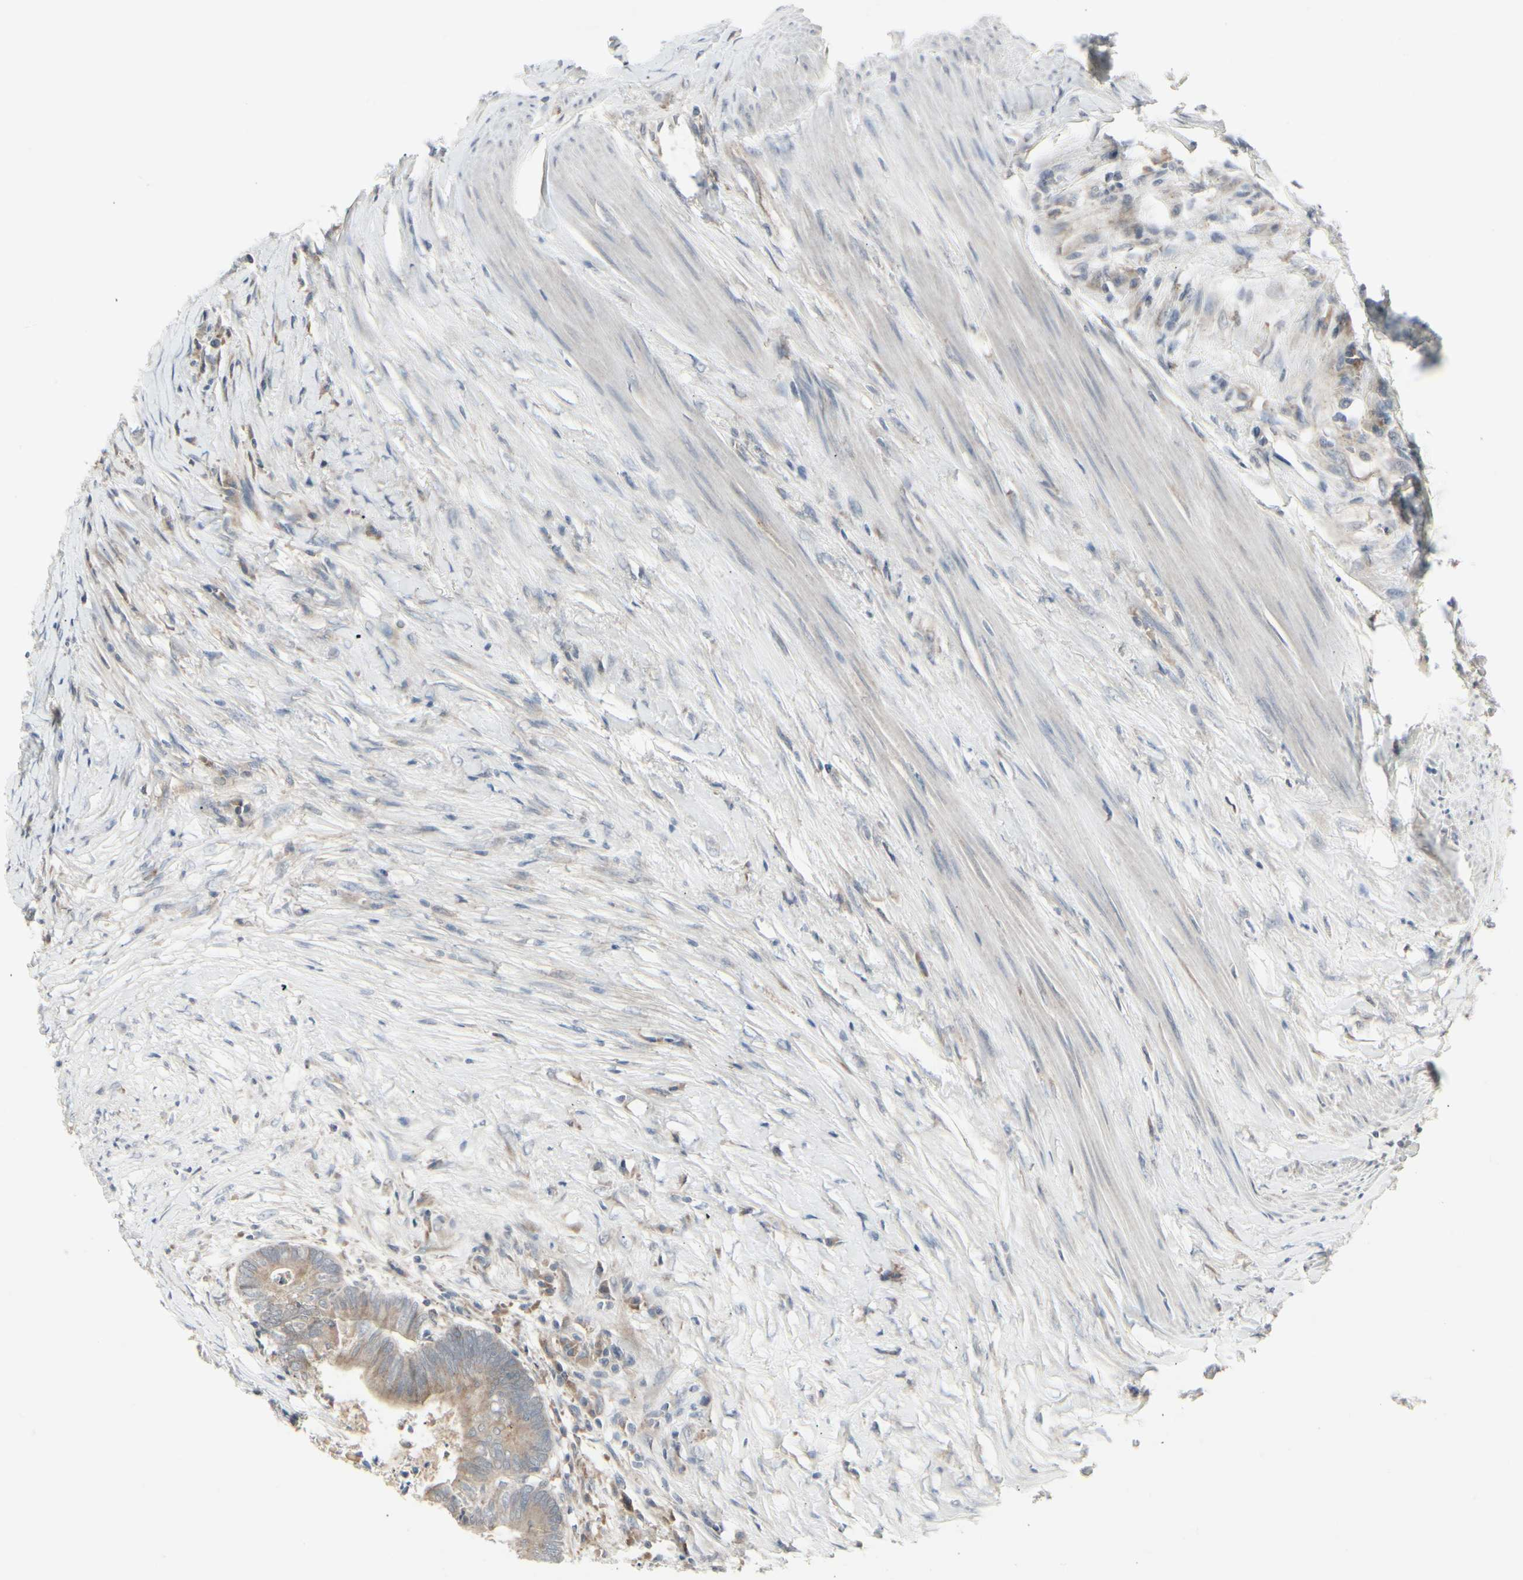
{"staining": {"intensity": "weak", "quantity": ">75%", "location": "cytoplasmic/membranous"}, "tissue": "colorectal cancer", "cell_type": "Tumor cells", "image_type": "cancer", "snomed": [{"axis": "morphology", "description": "Adenocarcinoma, NOS"}, {"axis": "topography", "description": "Rectum"}], "caption": "Colorectal cancer (adenocarcinoma) stained with a protein marker demonstrates weak staining in tumor cells.", "gene": "GRN", "patient": {"sex": "male", "age": 63}}